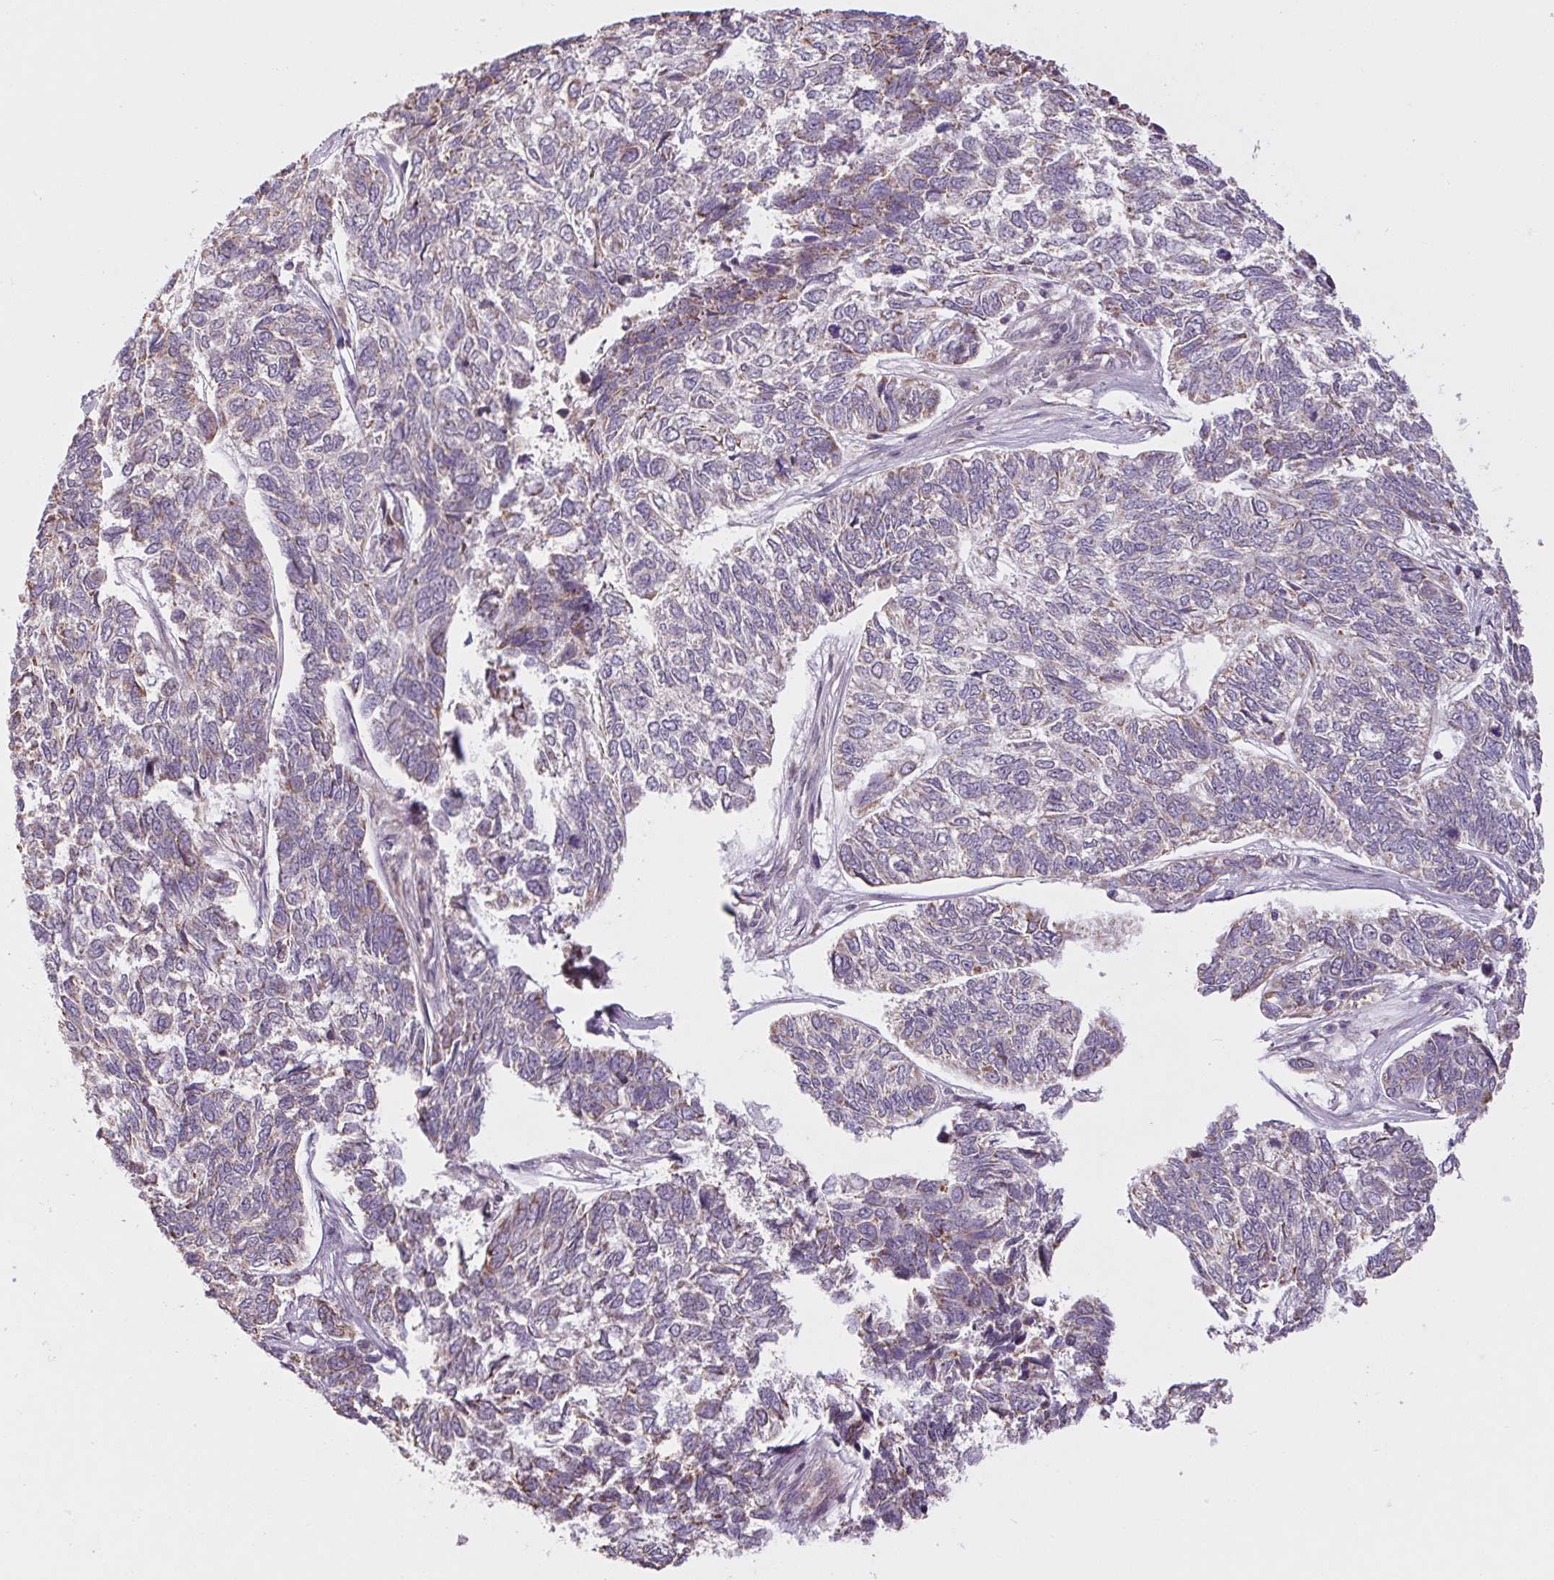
{"staining": {"intensity": "weak", "quantity": "<25%", "location": "cytoplasmic/membranous"}, "tissue": "skin cancer", "cell_type": "Tumor cells", "image_type": "cancer", "snomed": [{"axis": "morphology", "description": "Basal cell carcinoma"}, {"axis": "topography", "description": "Skin"}], "caption": "Immunohistochemistry of skin cancer (basal cell carcinoma) shows no positivity in tumor cells.", "gene": "MAP3K5", "patient": {"sex": "female", "age": 65}}